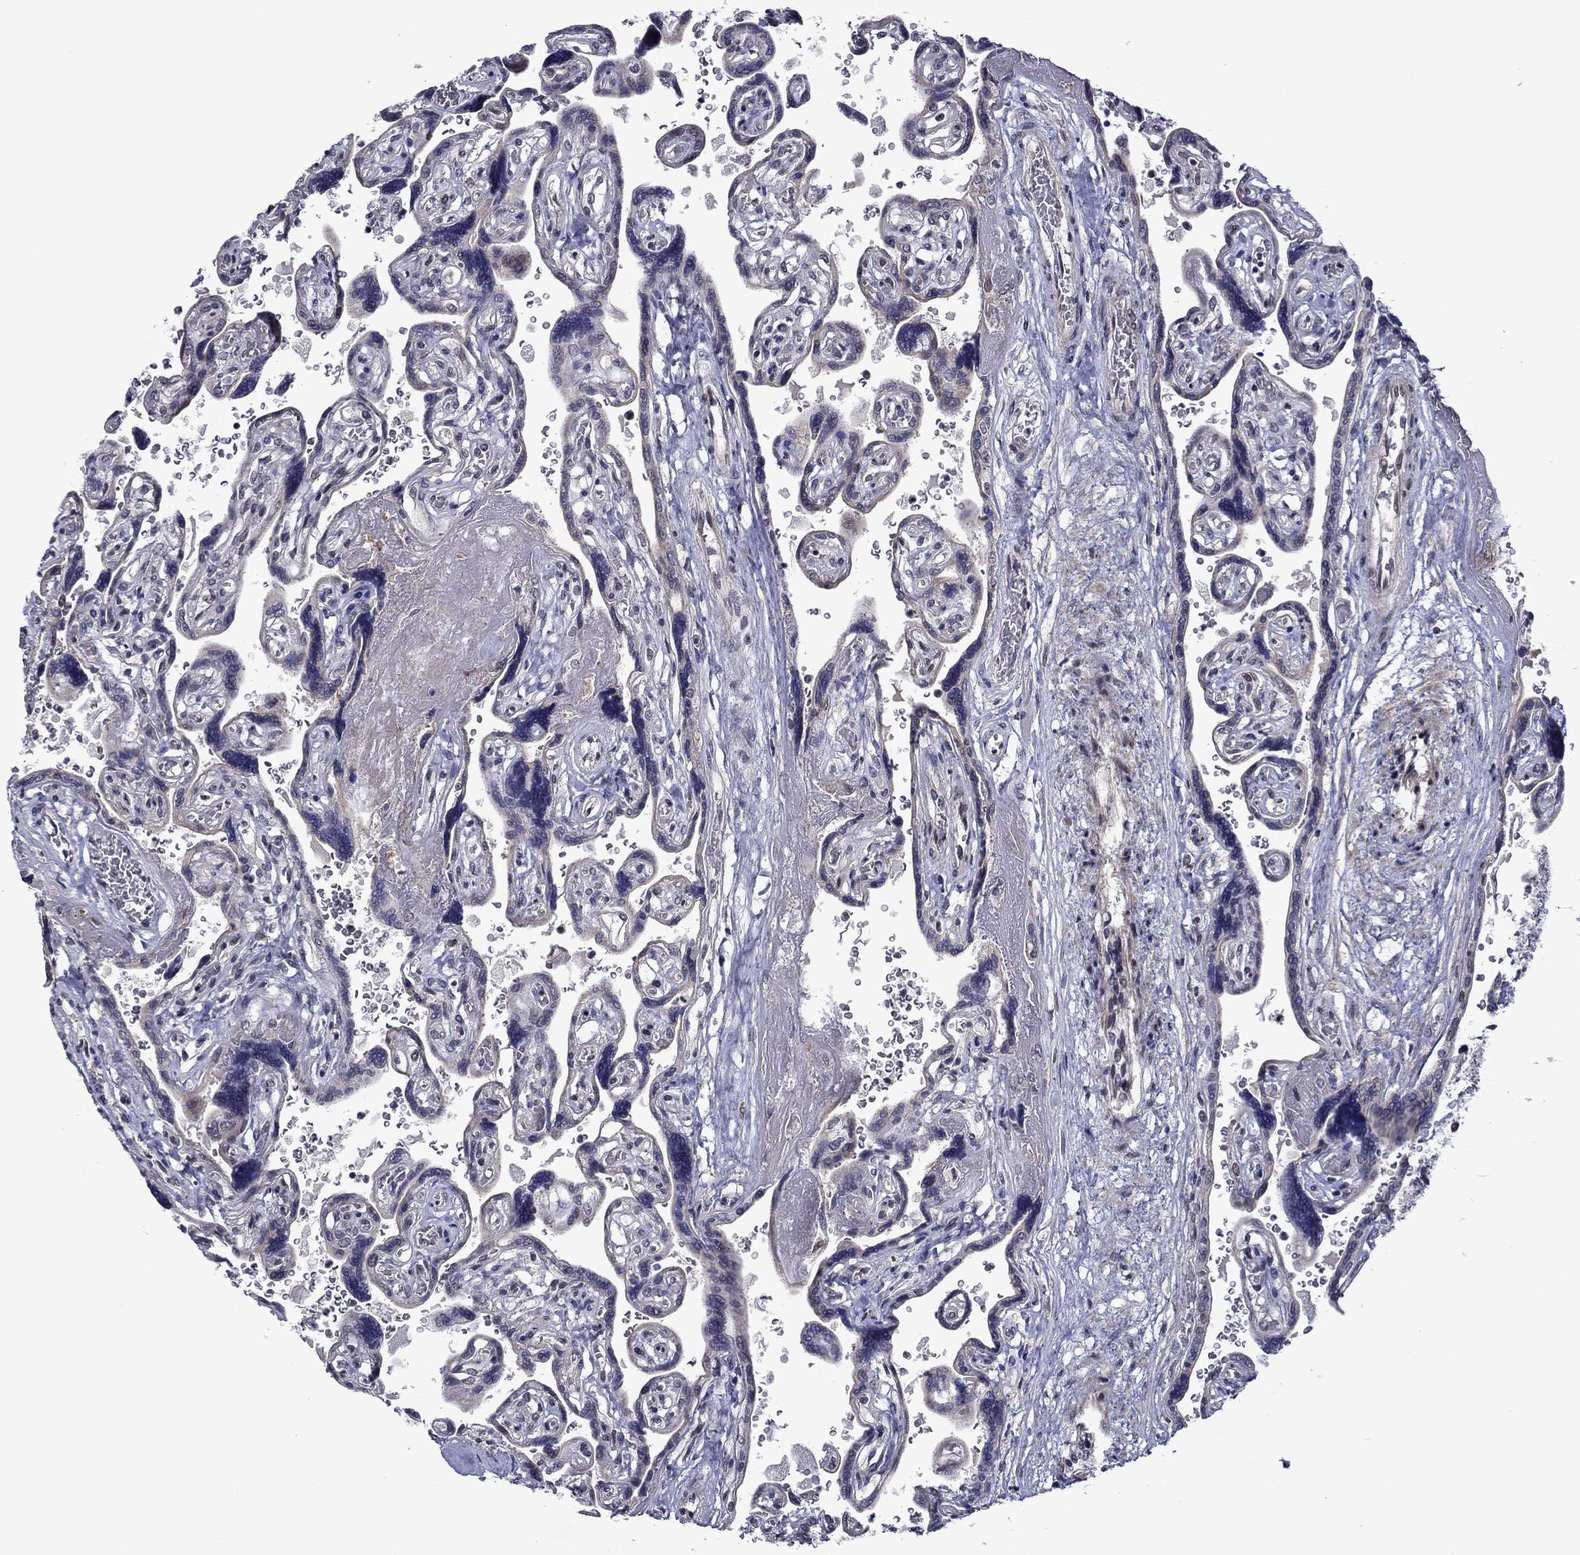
{"staining": {"intensity": "negative", "quantity": "none", "location": "none"}, "tissue": "placenta", "cell_type": "Decidual cells", "image_type": "normal", "snomed": [{"axis": "morphology", "description": "Normal tissue, NOS"}, {"axis": "topography", "description": "Placenta"}], "caption": "Image shows no significant protein positivity in decidual cells of unremarkable placenta.", "gene": "B3GAT1", "patient": {"sex": "female", "age": 32}}